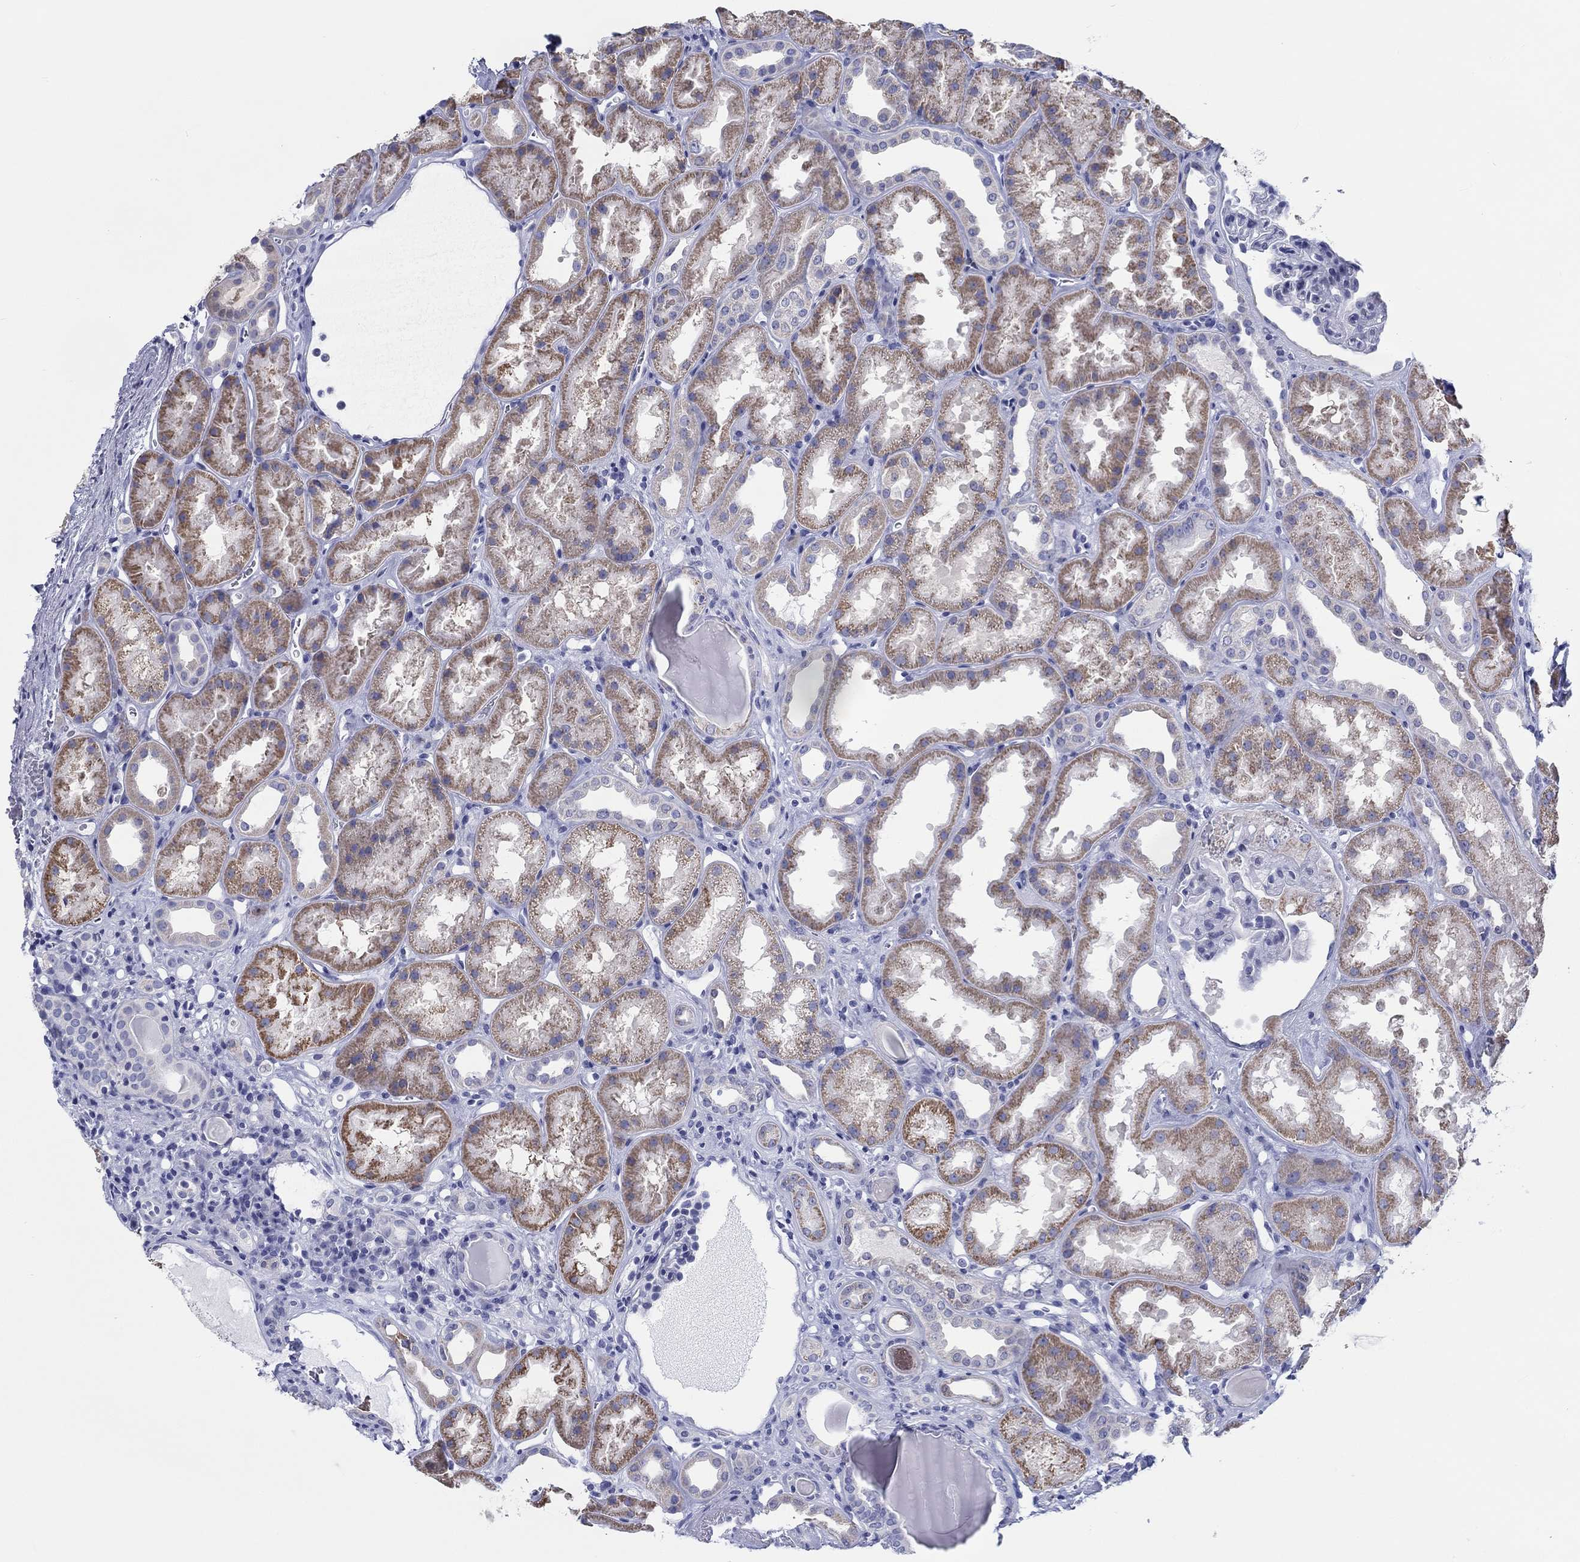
{"staining": {"intensity": "negative", "quantity": "none", "location": "none"}, "tissue": "kidney", "cell_type": "Cells in glomeruli", "image_type": "normal", "snomed": [{"axis": "morphology", "description": "Normal tissue, NOS"}, {"axis": "topography", "description": "Kidney"}], "caption": "The IHC photomicrograph has no significant expression in cells in glomeruli of kidney.", "gene": "H1", "patient": {"sex": "male", "age": 61}}